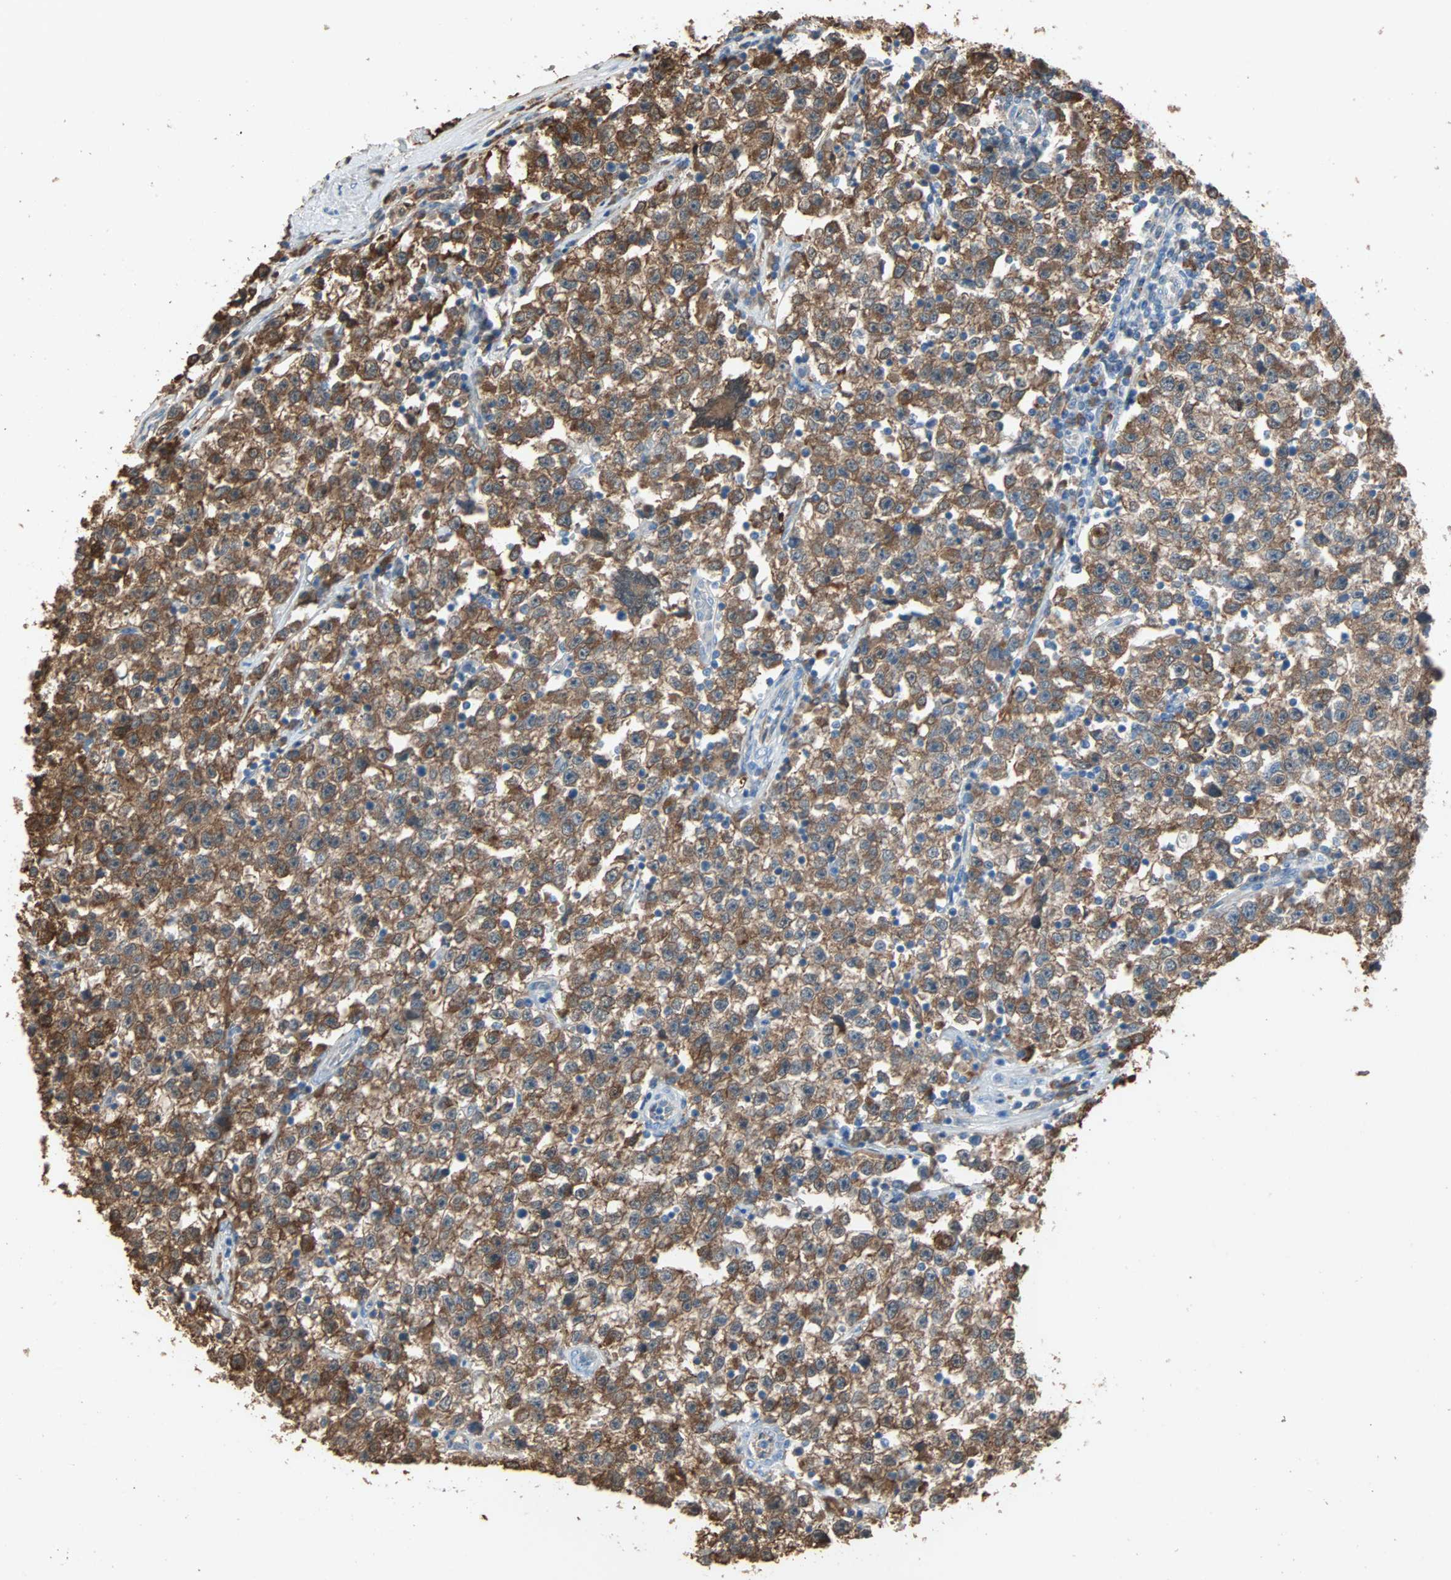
{"staining": {"intensity": "strong", "quantity": ">75%", "location": "cytoplasmic/membranous"}, "tissue": "testis cancer", "cell_type": "Tumor cells", "image_type": "cancer", "snomed": [{"axis": "morphology", "description": "Seminoma, NOS"}, {"axis": "topography", "description": "Testis"}], "caption": "Immunohistochemical staining of human testis cancer reveals high levels of strong cytoplasmic/membranous expression in approximately >75% of tumor cells.", "gene": "PRDX1", "patient": {"sex": "male", "age": 22}}